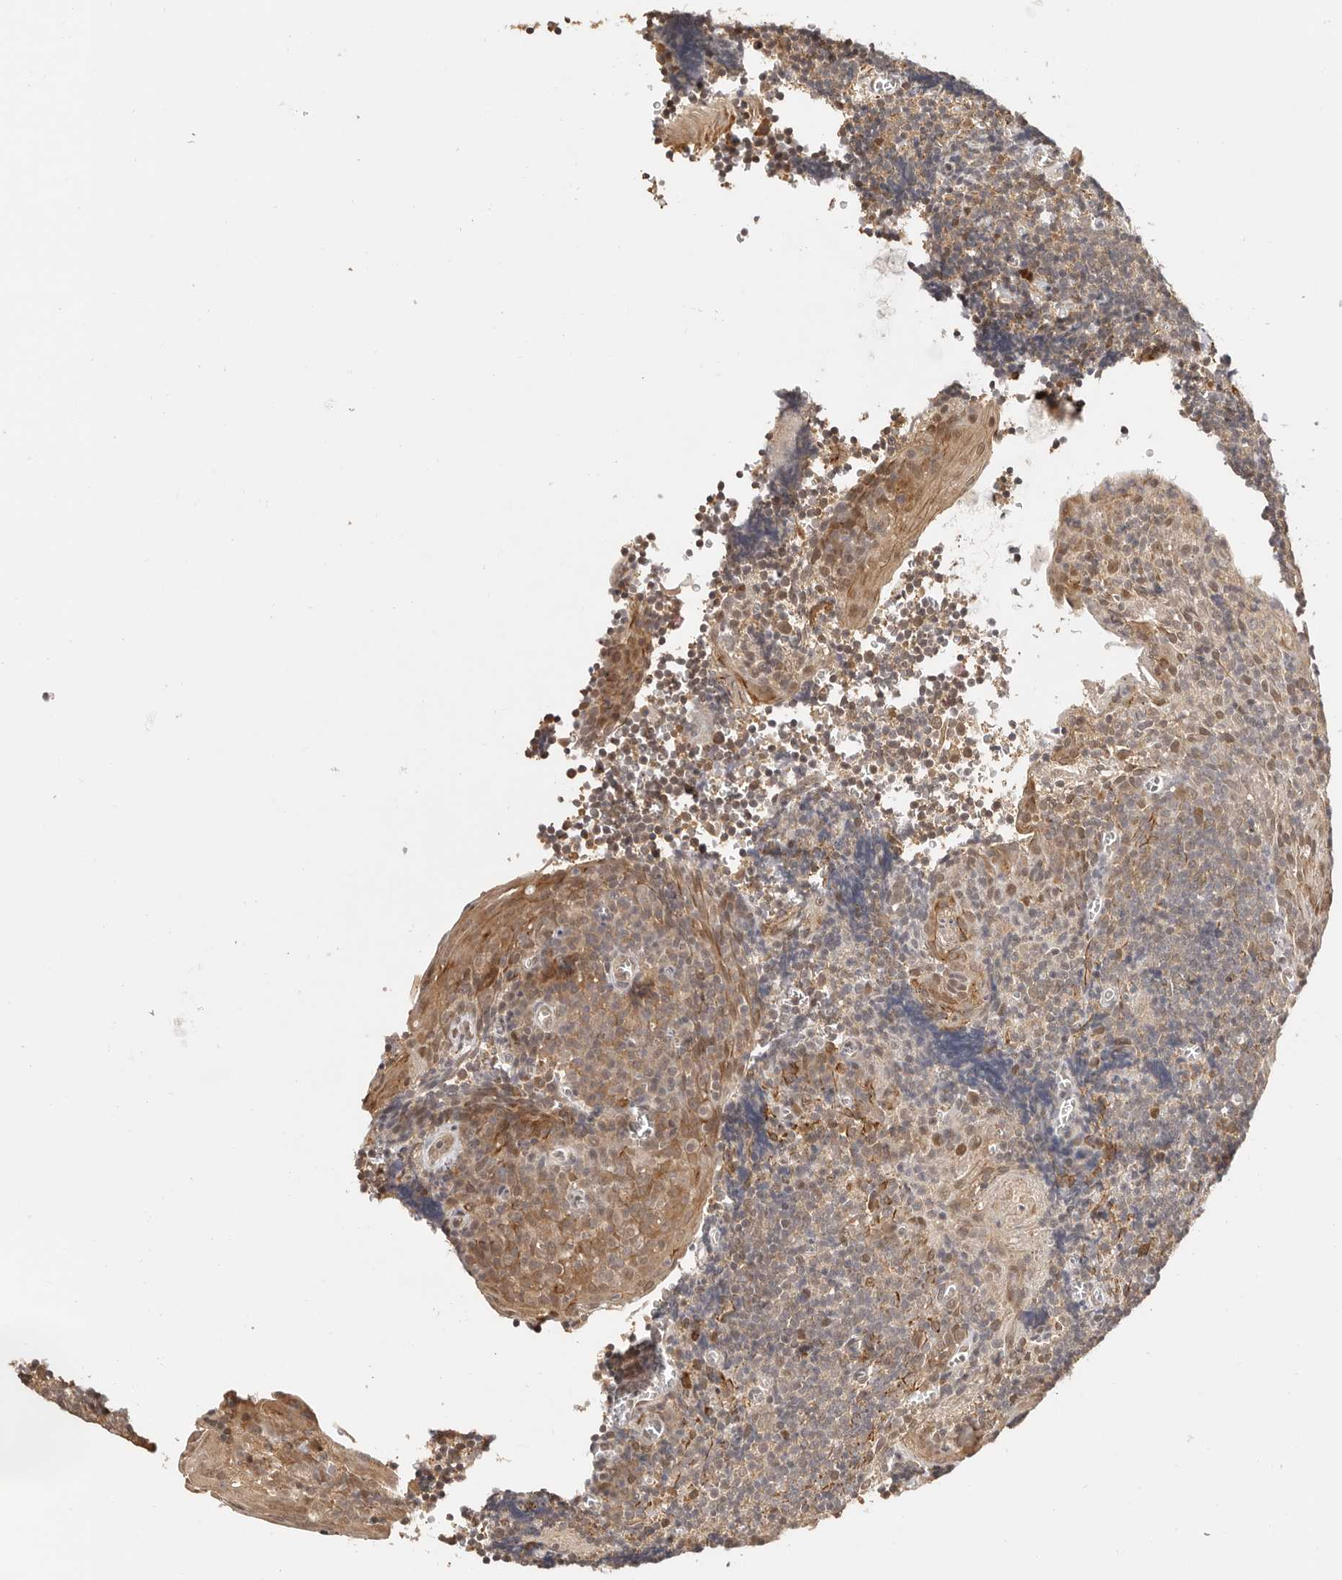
{"staining": {"intensity": "weak", "quantity": ">75%", "location": "cytoplasmic/membranous"}, "tissue": "tonsil", "cell_type": "Germinal center cells", "image_type": "normal", "snomed": [{"axis": "morphology", "description": "Normal tissue, NOS"}, {"axis": "topography", "description": "Tonsil"}], "caption": "A high-resolution micrograph shows immunohistochemistry (IHC) staining of benign tonsil, which reveals weak cytoplasmic/membranous positivity in about >75% of germinal center cells.", "gene": "PSMA5", "patient": {"sex": "male", "age": 27}}